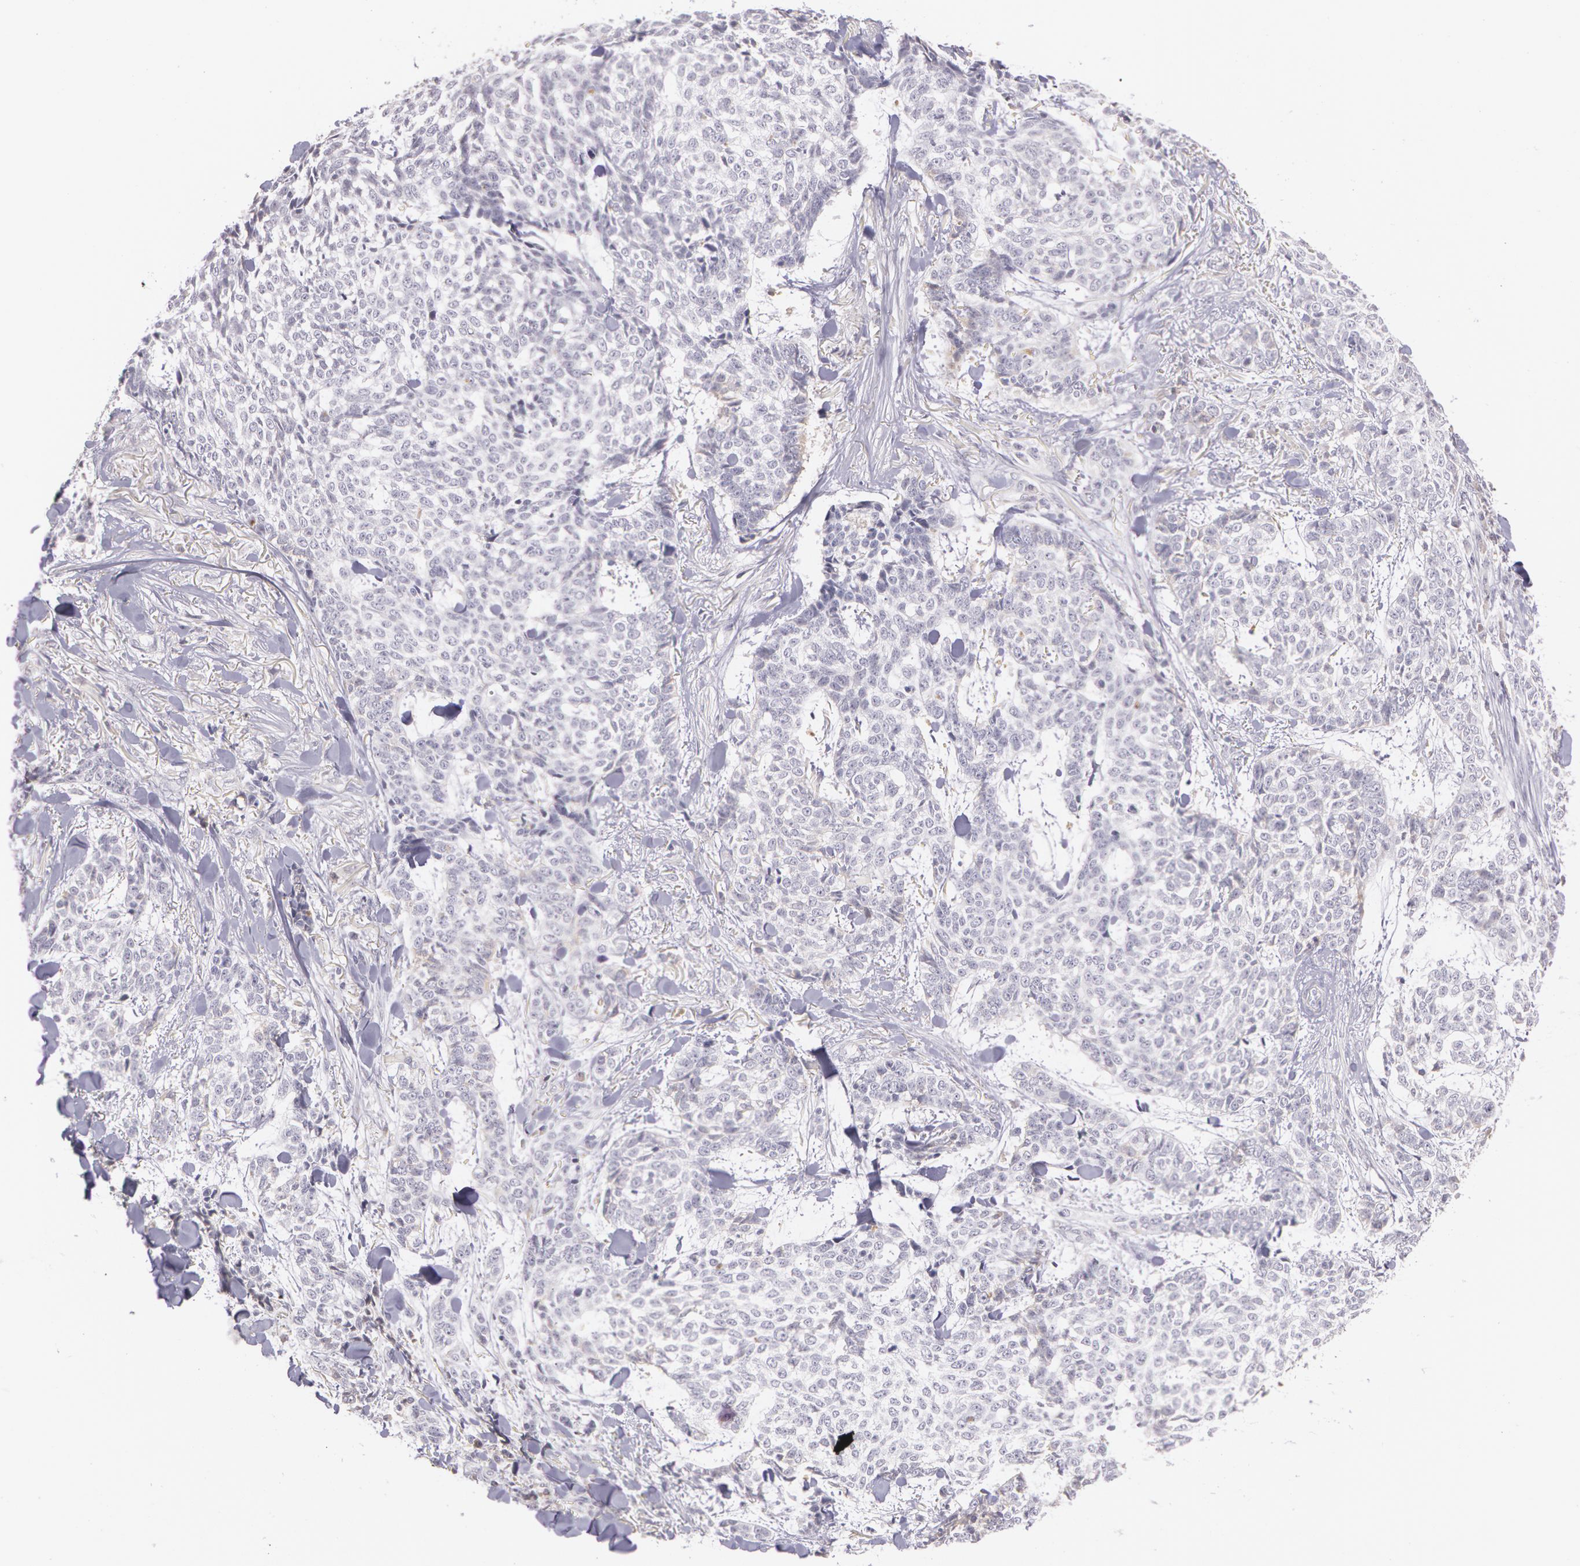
{"staining": {"intensity": "negative", "quantity": "none", "location": "none"}, "tissue": "skin cancer", "cell_type": "Tumor cells", "image_type": "cancer", "snomed": [{"axis": "morphology", "description": "Basal cell carcinoma"}, {"axis": "topography", "description": "Skin"}], "caption": "Immunohistochemistry (IHC) histopathology image of basal cell carcinoma (skin) stained for a protein (brown), which exhibits no positivity in tumor cells.", "gene": "LBP", "patient": {"sex": "female", "age": 89}}